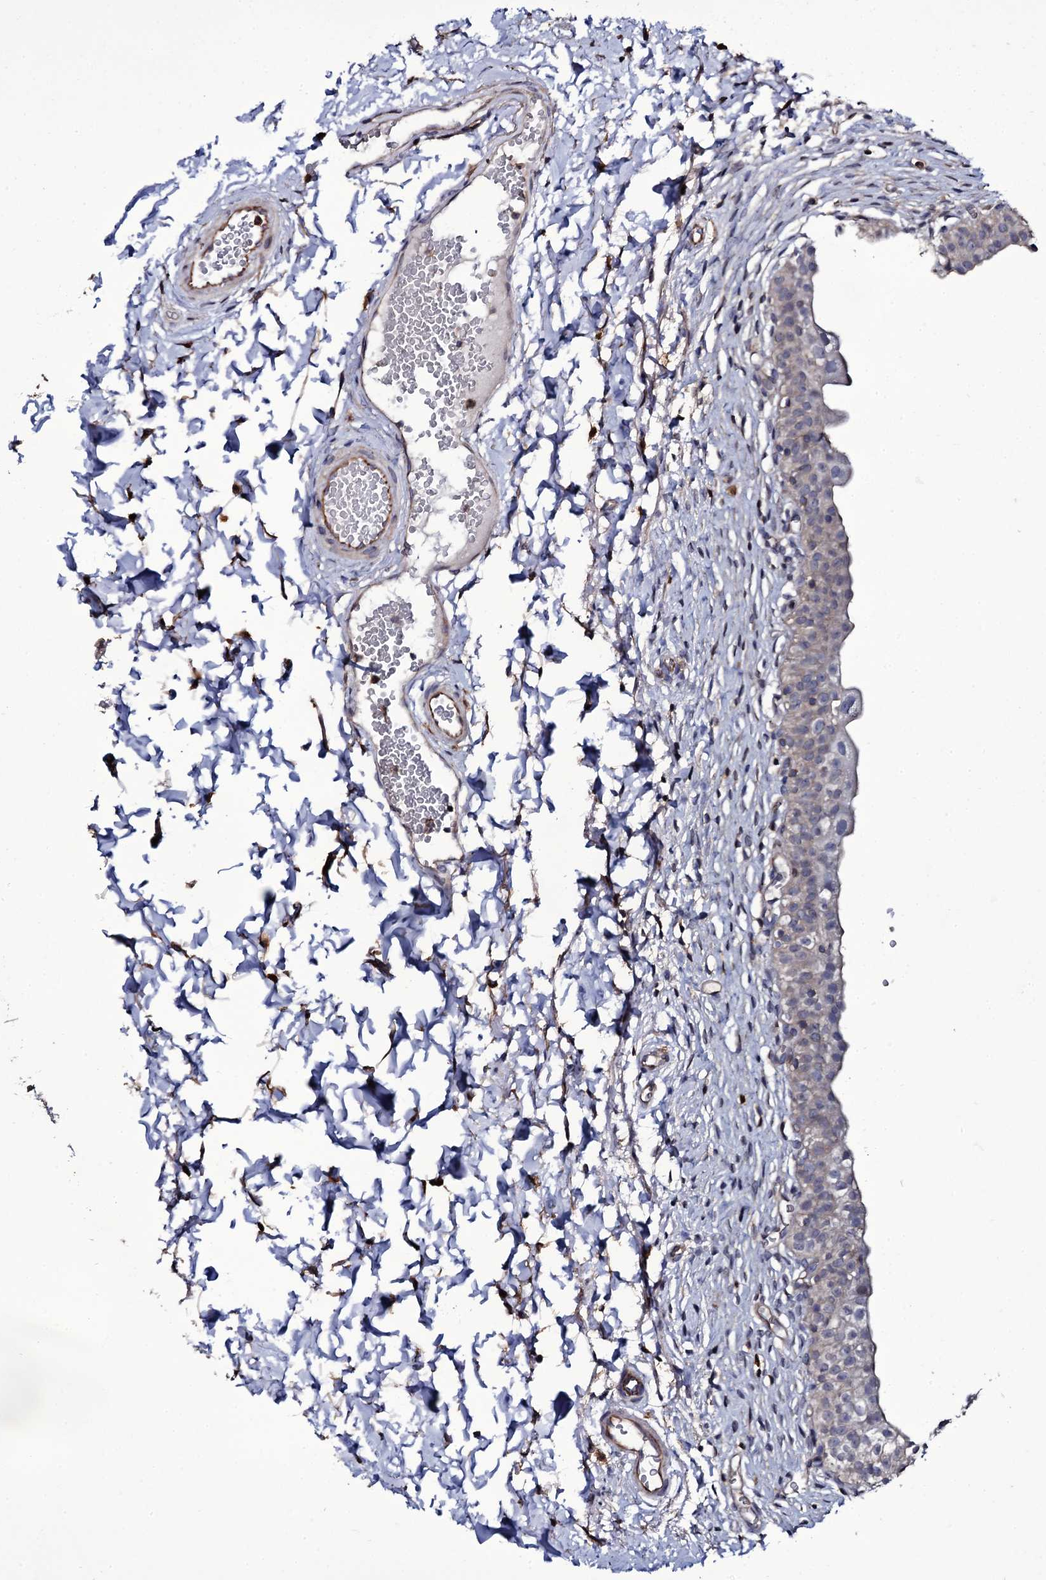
{"staining": {"intensity": "weak", "quantity": "<25%", "location": "cytoplasmic/membranous"}, "tissue": "urinary bladder", "cell_type": "Urothelial cells", "image_type": "normal", "snomed": [{"axis": "morphology", "description": "Normal tissue, NOS"}, {"axis": "topography", "description": "Urinary bladder"}], "caption": "Immunohistochemistry of unremarkable urinary bladder displays no positivity in urothelial cells. Nuclei are stained in blue.", "gene": "TTC23", "patient": {"sex": "male", "age": 55}}